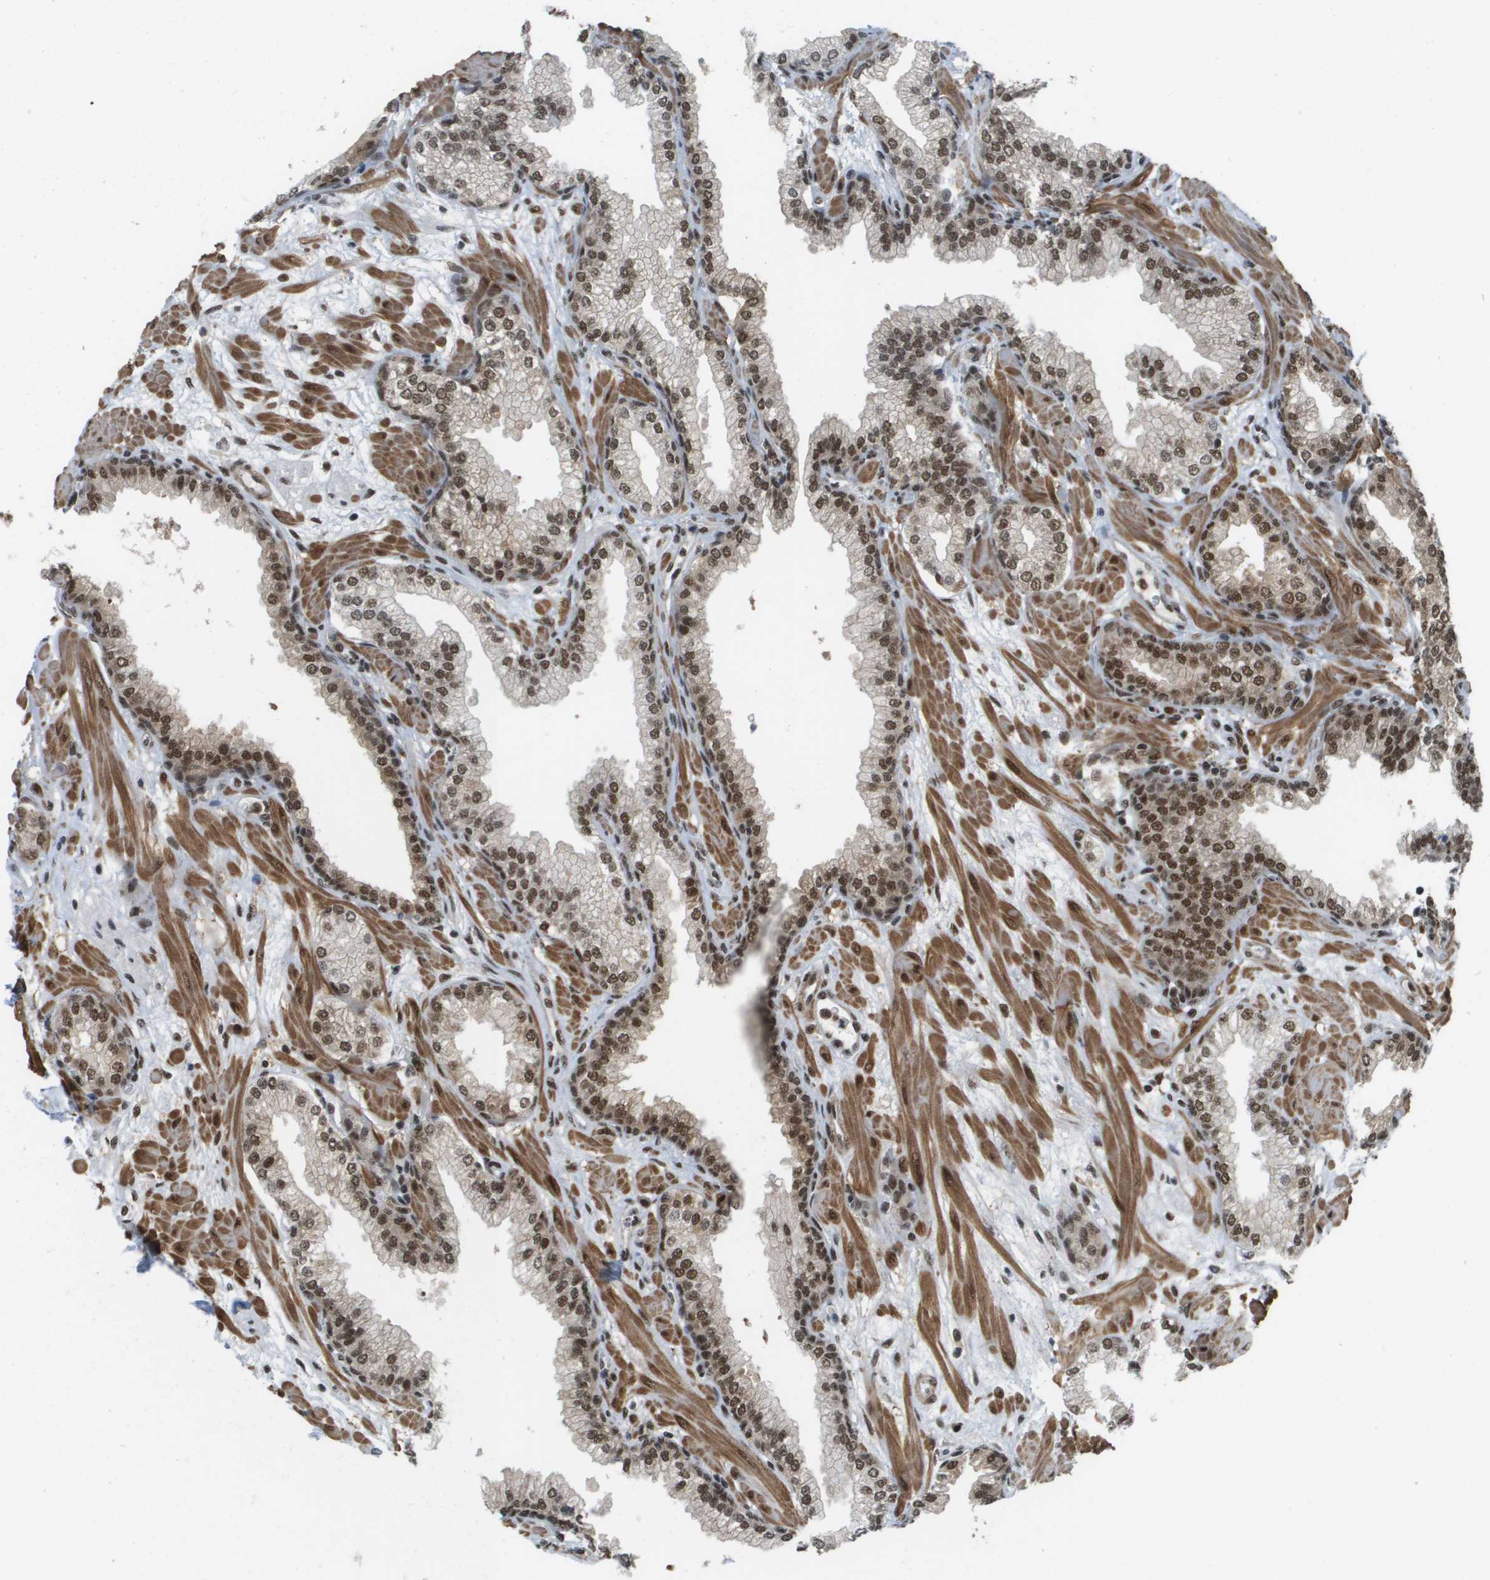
{"staining": {"intensity": "strong", "quantity": ">75%", "location": "nuclear"}, "tissue": "prostate", "cell_type": "Glandular cells", "image_type": "normal", "snomed": [{"axis": "morphology", "description": "Normal tissue, NOS"}, {"axis": "morphology", "description": "Urothelial carcinoma, Low grade"}, {"axis": "topography", "description": "Urinary bladder"}, {"axis": "topography", "description": "Prostate"}], "caption": "IHC of unremarkable prostate displays high levels of strong nuclear staining in approximately >75% of glandular cells.", "gene": "PRCC", "patient": {"sex": "male", "age": 60}}